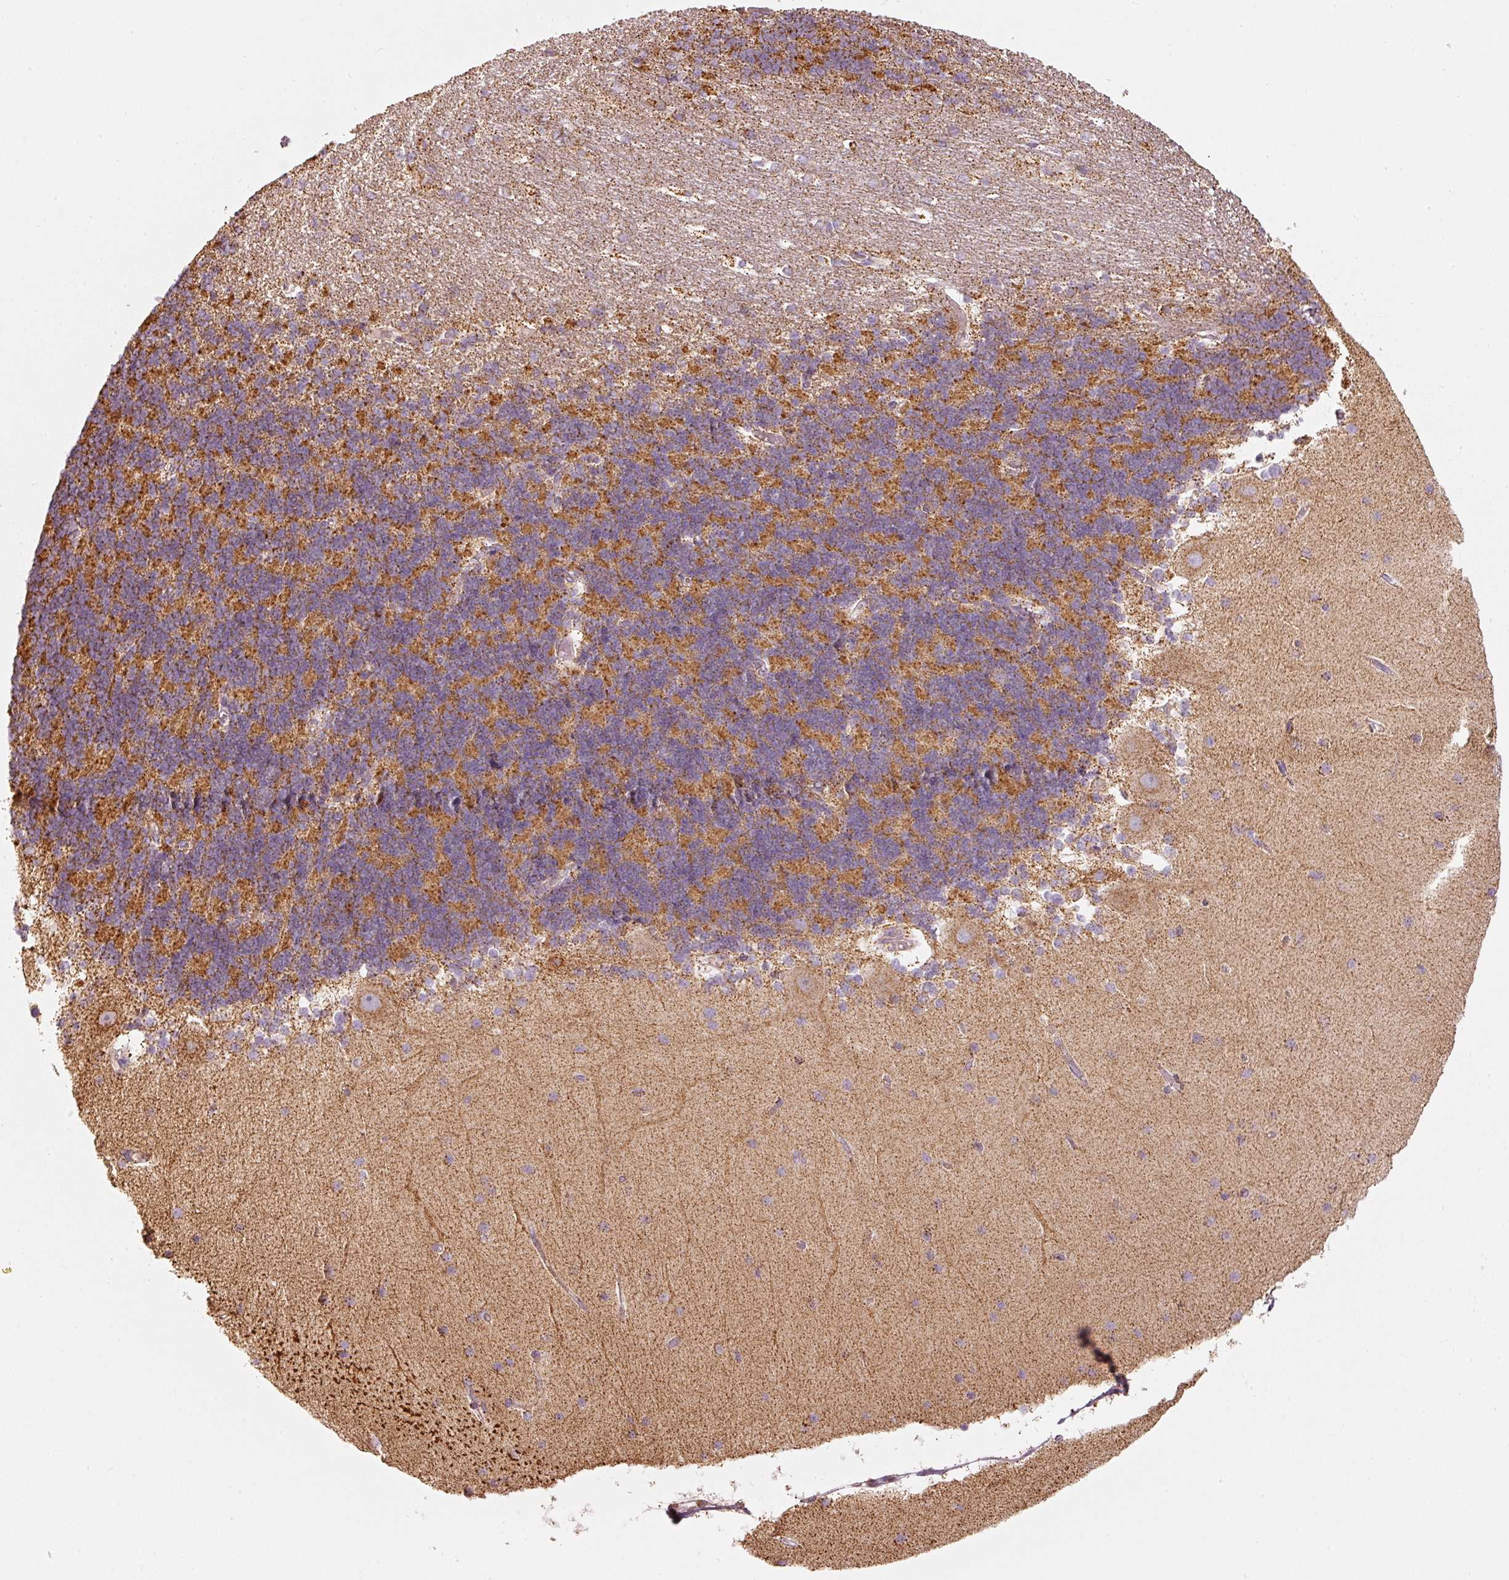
{"staining": {"intensity": "moderate", "quantity": "25%-75%", "location": "cytoplasmic/membranous"}, "tissue": "cerebellum", "cell_type": "Cells in granular layer", "image_type": "normal", "snomed": [{"axis": "morphology", "description": "Normal tissue, NOS"}, {"axis": "topography", "description": "Cerebellum"}], "caption": "Approximately 25%-75% of cells in granular layer in benign cerebellum demonstrate moderate cytoplasmic/membranous protein expression as visualized by brown immunohistochemical staining.", "gene": "C17orf98", "patient": {"sex": "female", "age": 54}}